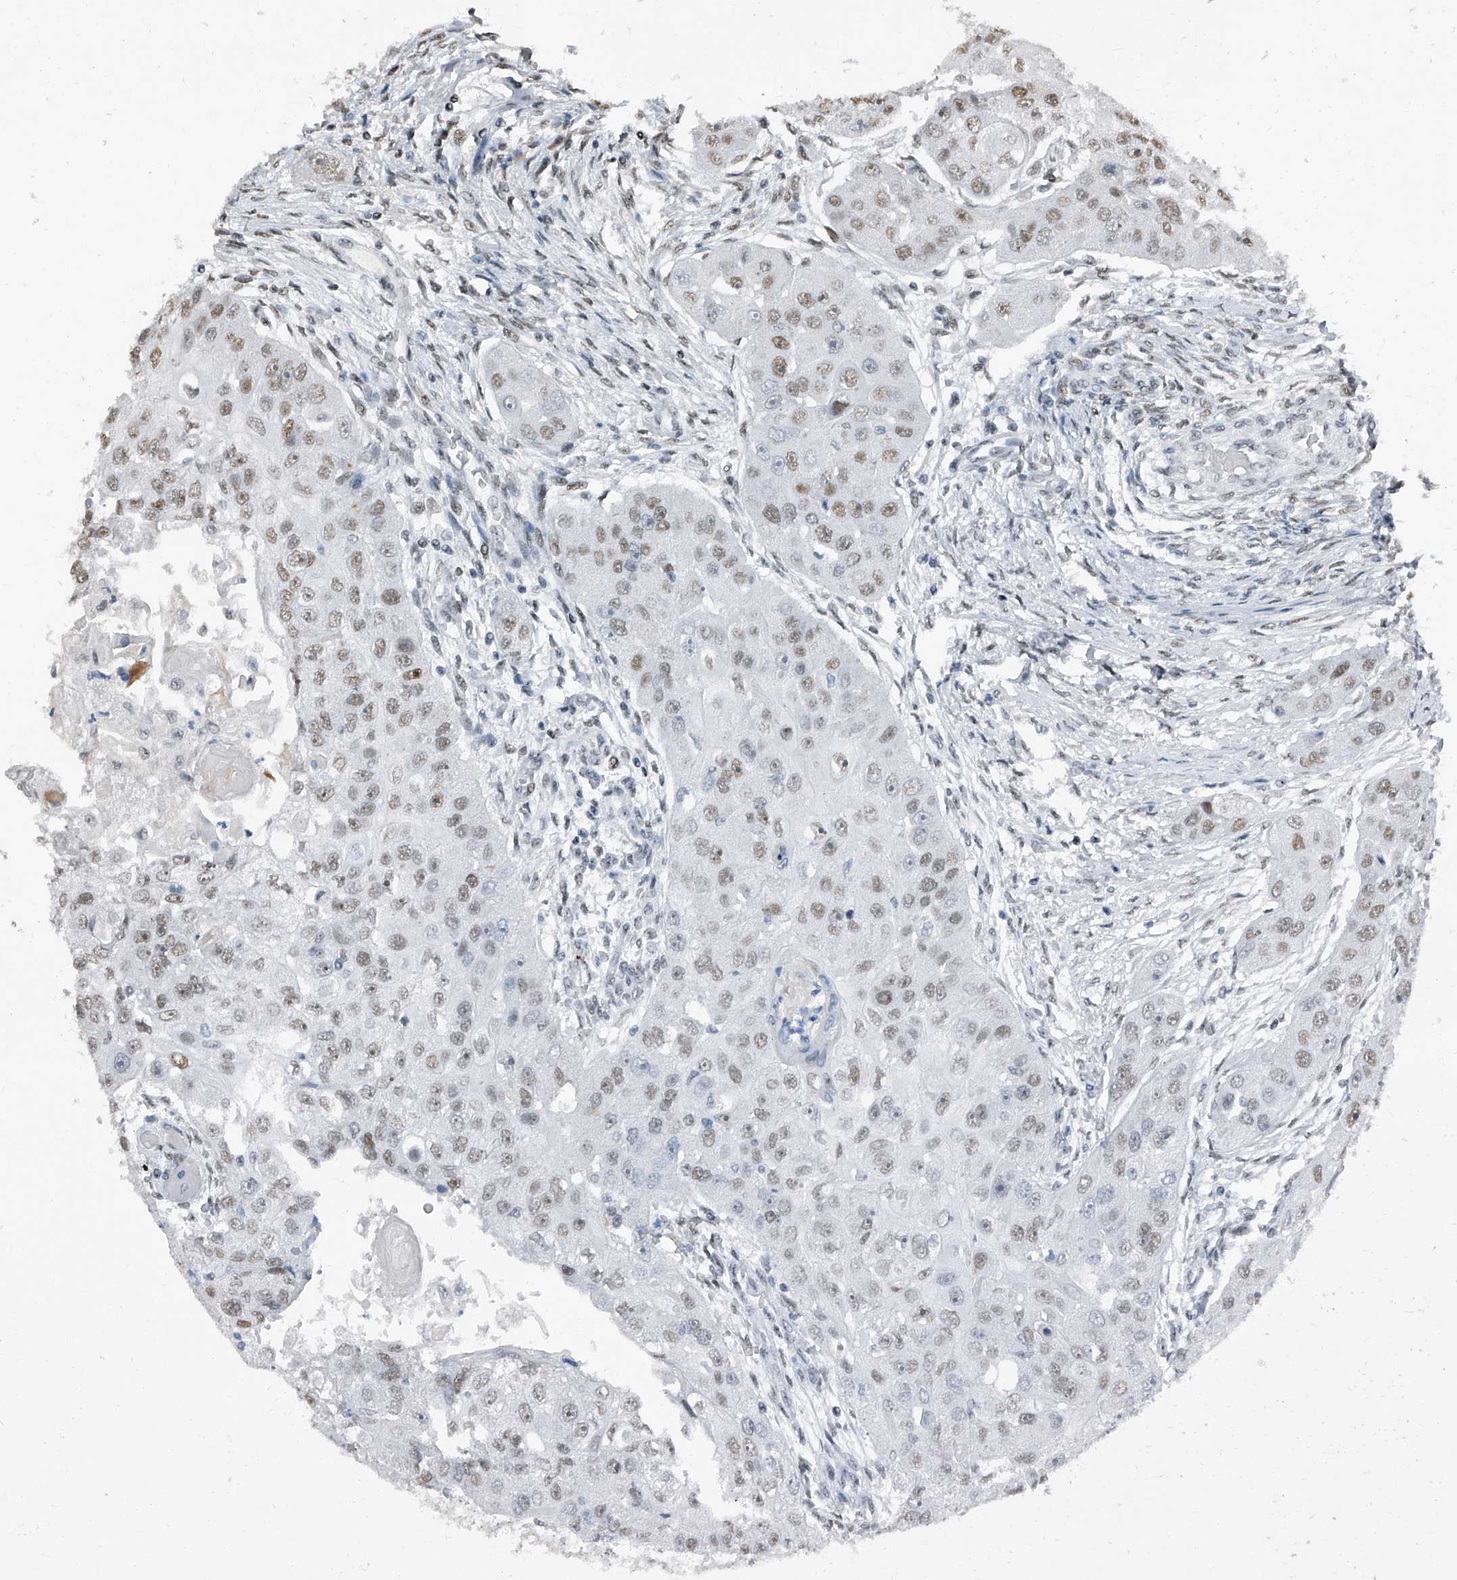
{"staining": {"intensity": "weak", "quantity": ">75%", "location": "nuclear"}, "tissue": "head and neck cancer", "cell_type": "Tumor cells", "image_type": "cancer", "snomed": [{"axis": "morphology", "description": "Normal tissue, NOS"}, {"axis": "morphology", "description": "Squamous cell carcinoma, NOS"}, {"axis": "topography", "description": "Skeletal muscle"}, {"axis": "topography", "description": "Head-Neck"}], "caption": "High-power microscopy captured an immunohistochemistry photomicrograph of head and neck squamous cell carcinoma, revealing weak nuclear expression in about >75% of tumor cells.", "gene": "TCOF1", "patient": {"sex": "male", "age": 51}}